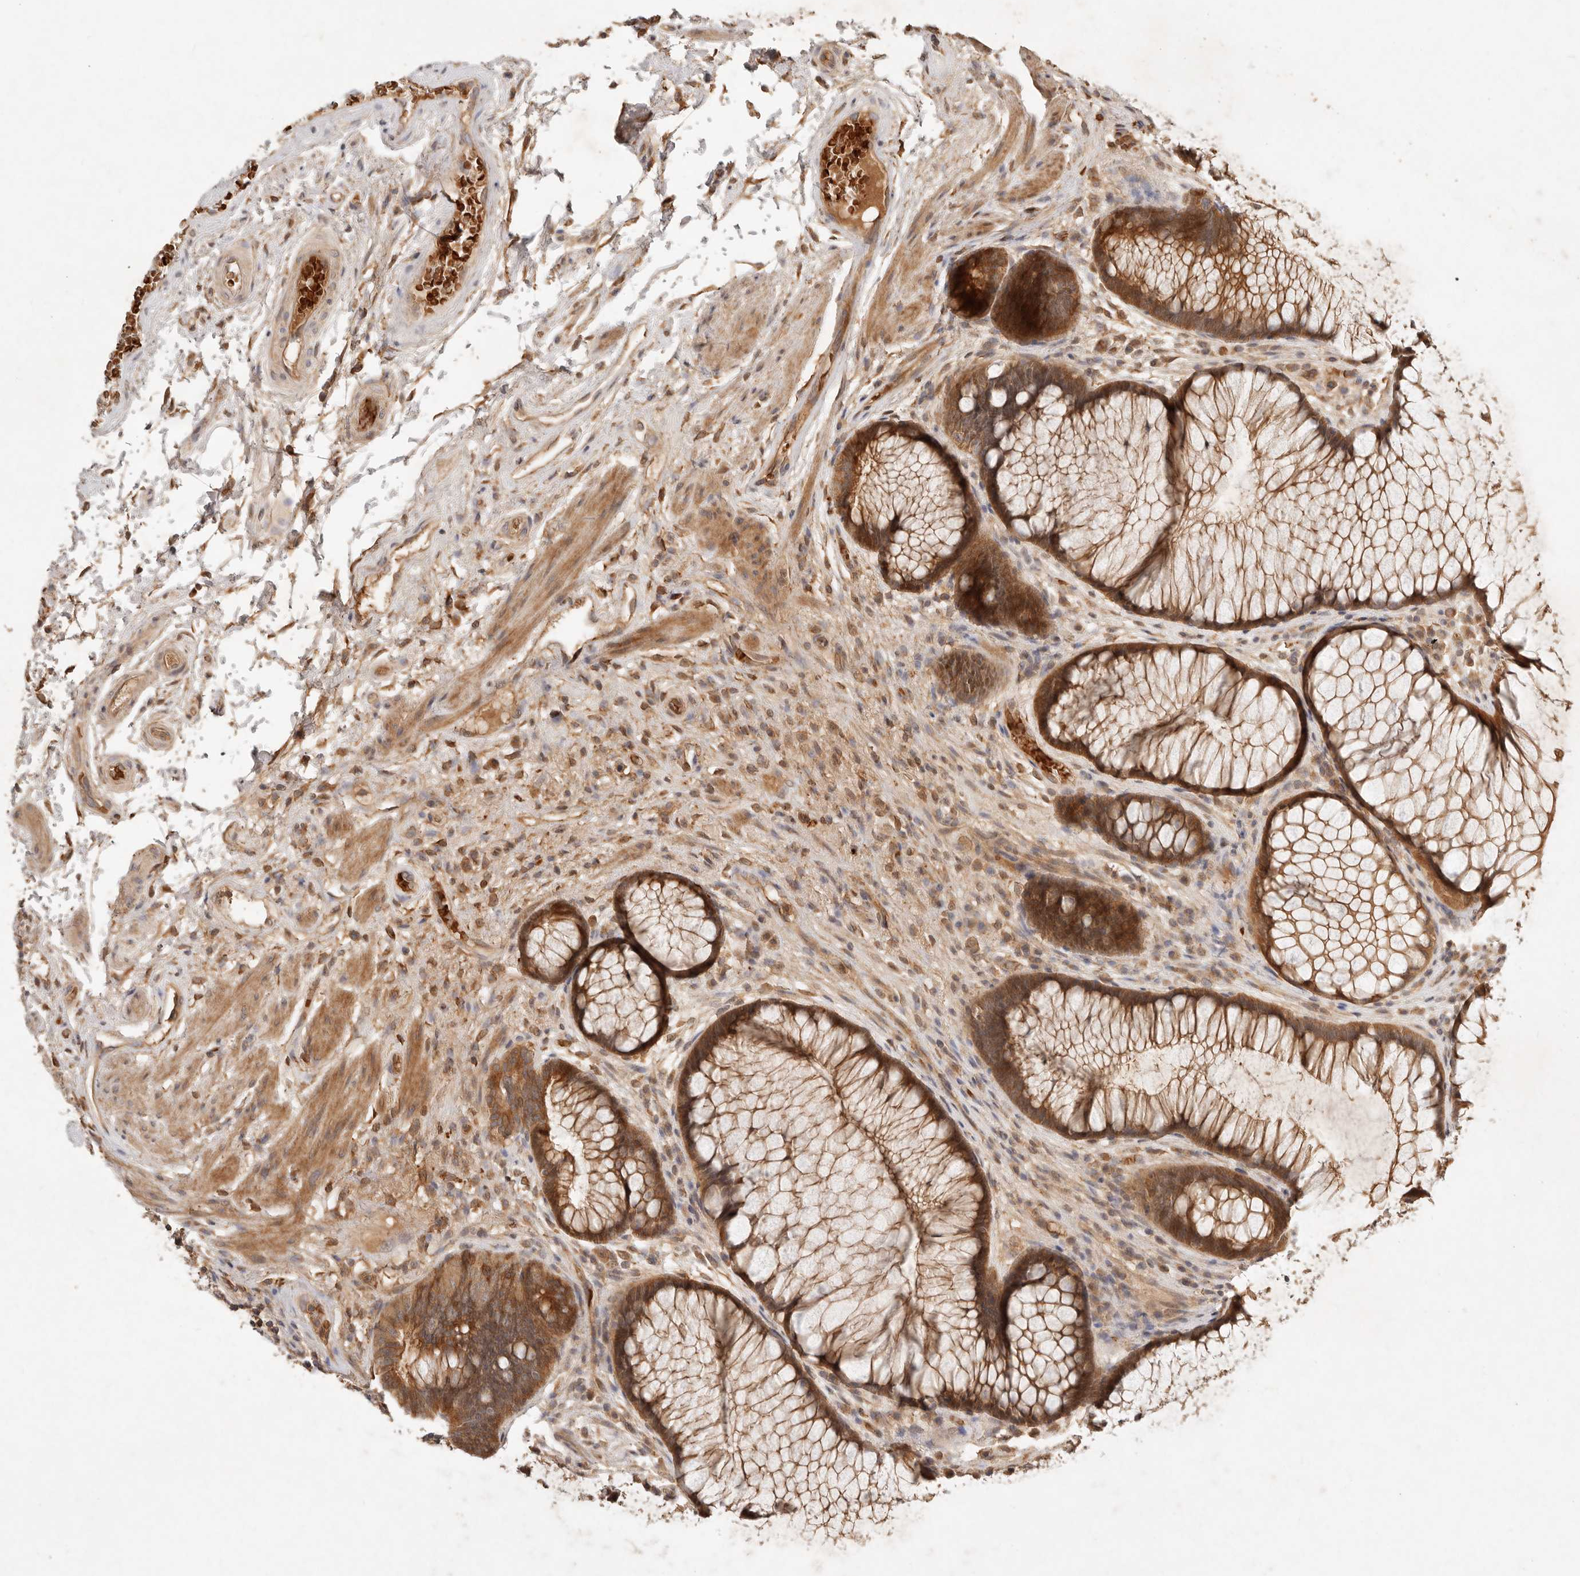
{"staining": {"intensity": "strong", "quantity": ">75%", "location": "cytoplasmic/membranous"}, "tissue": "rectum", "cell_type": "Glandular cells", "image_type": "normal", "snomed": [{"axis": "morphology", "description": "Normal tissue, NOS"}, {"axis": "topography", "description": "Rectum"}], "caption": "Protein expression analysis of benign human rectum reveals strong cytoplasmic/membranous staining in about >75% of glandular cells.", "gene": "FREM2", "patient": {"sex": "male", "age": 51}}